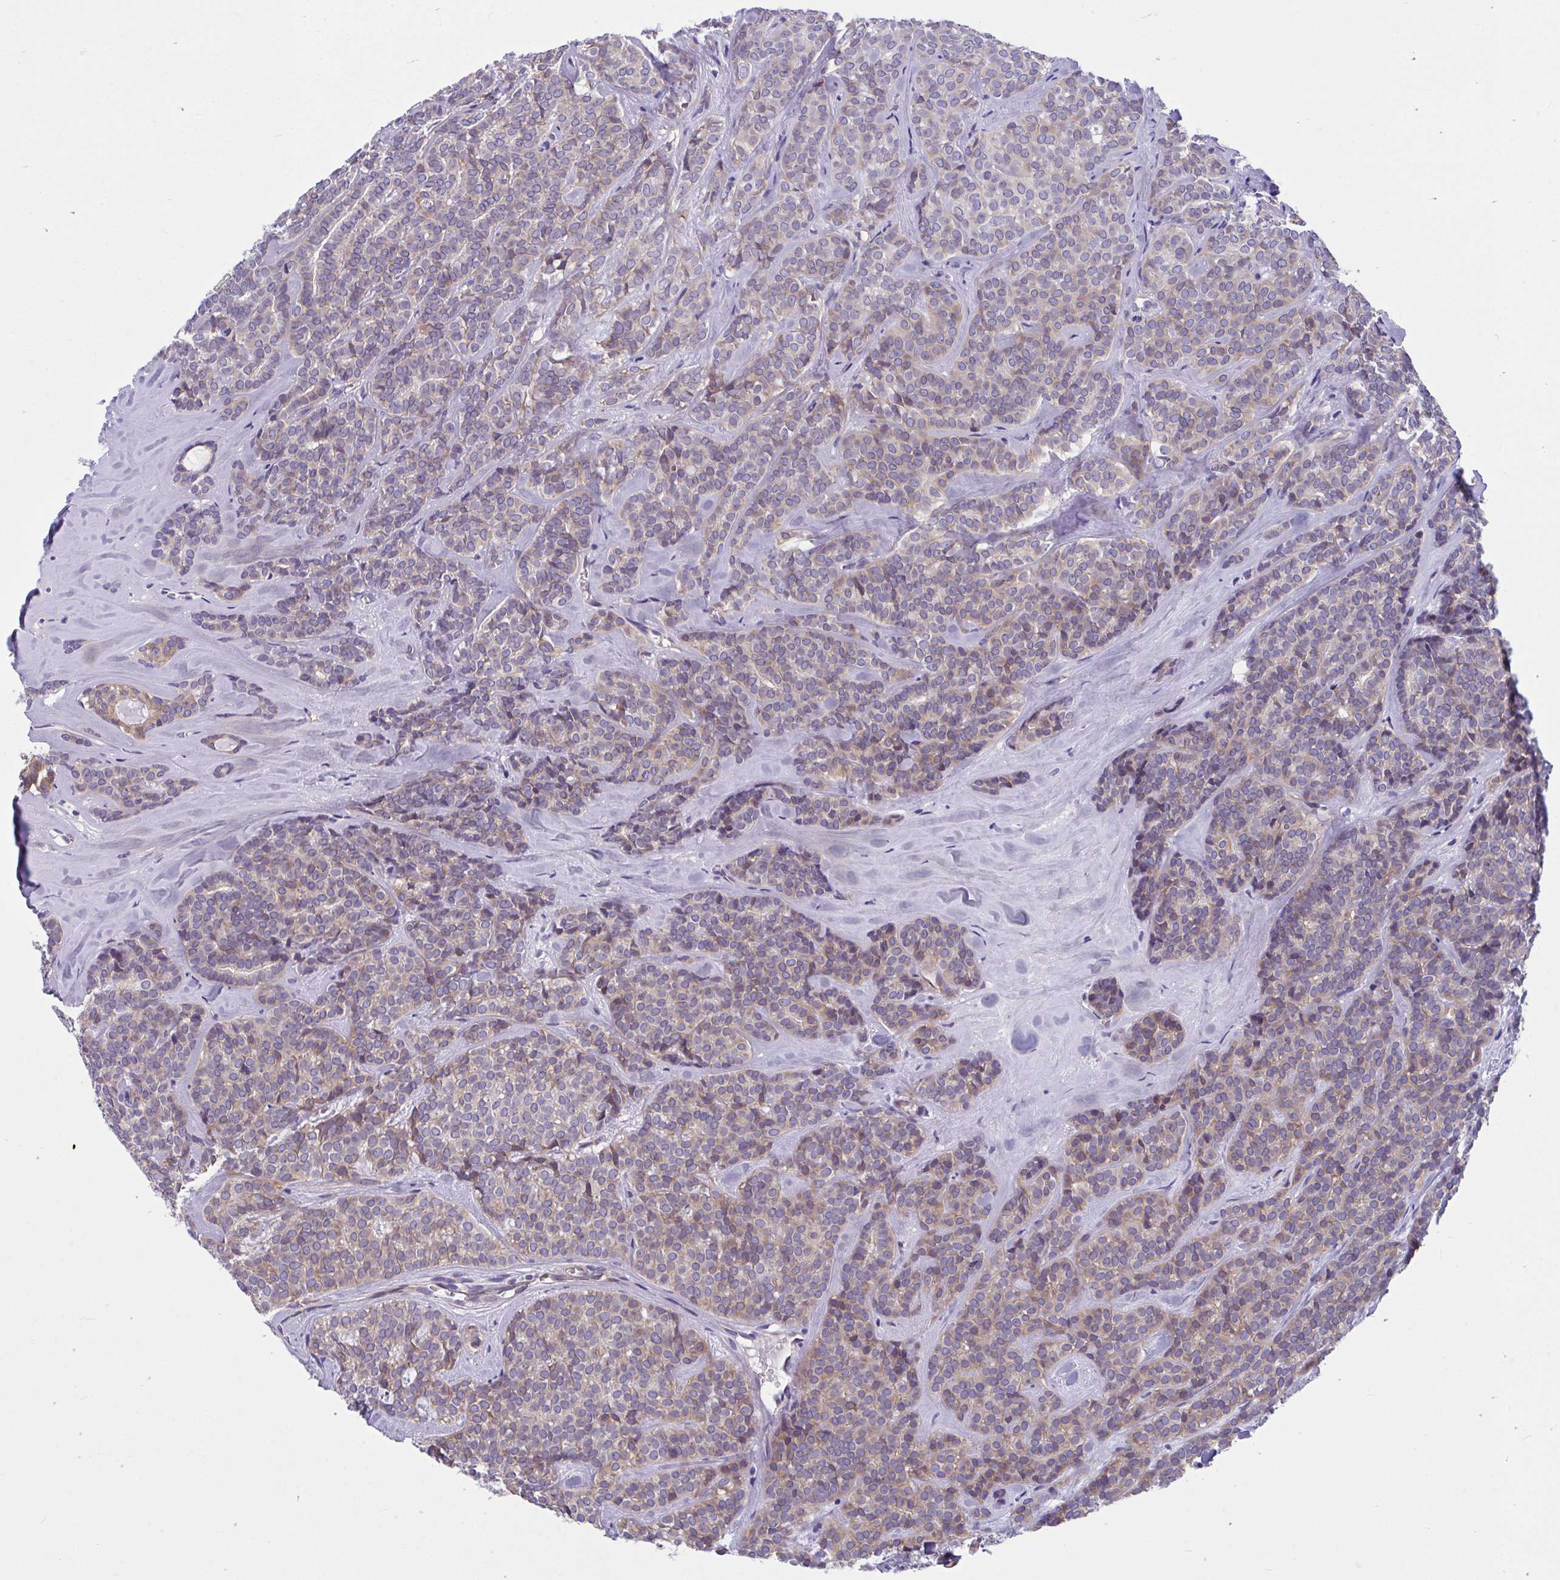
{"staining": {"intensity": "weak", "quantity": "25%-75%", "location": "cytoplasmic/membranous"}, "tissue": "head and neck cancer", "cell_type": "Tumor cells", "image_type": "cancer", "snomed": [{"axis": "morphology", "description": "Normal tissue, NOS"}, {"axis": "morphology", "description": "Adenocarcinoma, NOS"}, {"axis": "topography", "description": "Oral tissue"}, {"axis": "topography", "description": "Head-Neck"}], "caption": "Immunohistochemistry (IHC) micrograph of neoplastic tissue: head and neck adenocarcinoma stained using immunohistochemistry (IHC) demonstrates low levels of weak protein expression localized specifically in the cytoplasmic/membranous of tumor cells, appearing as a cytoplasmic/membranous brown color.", "gene": "WBP1", "patient": {"sex": "female", "age": 57}}